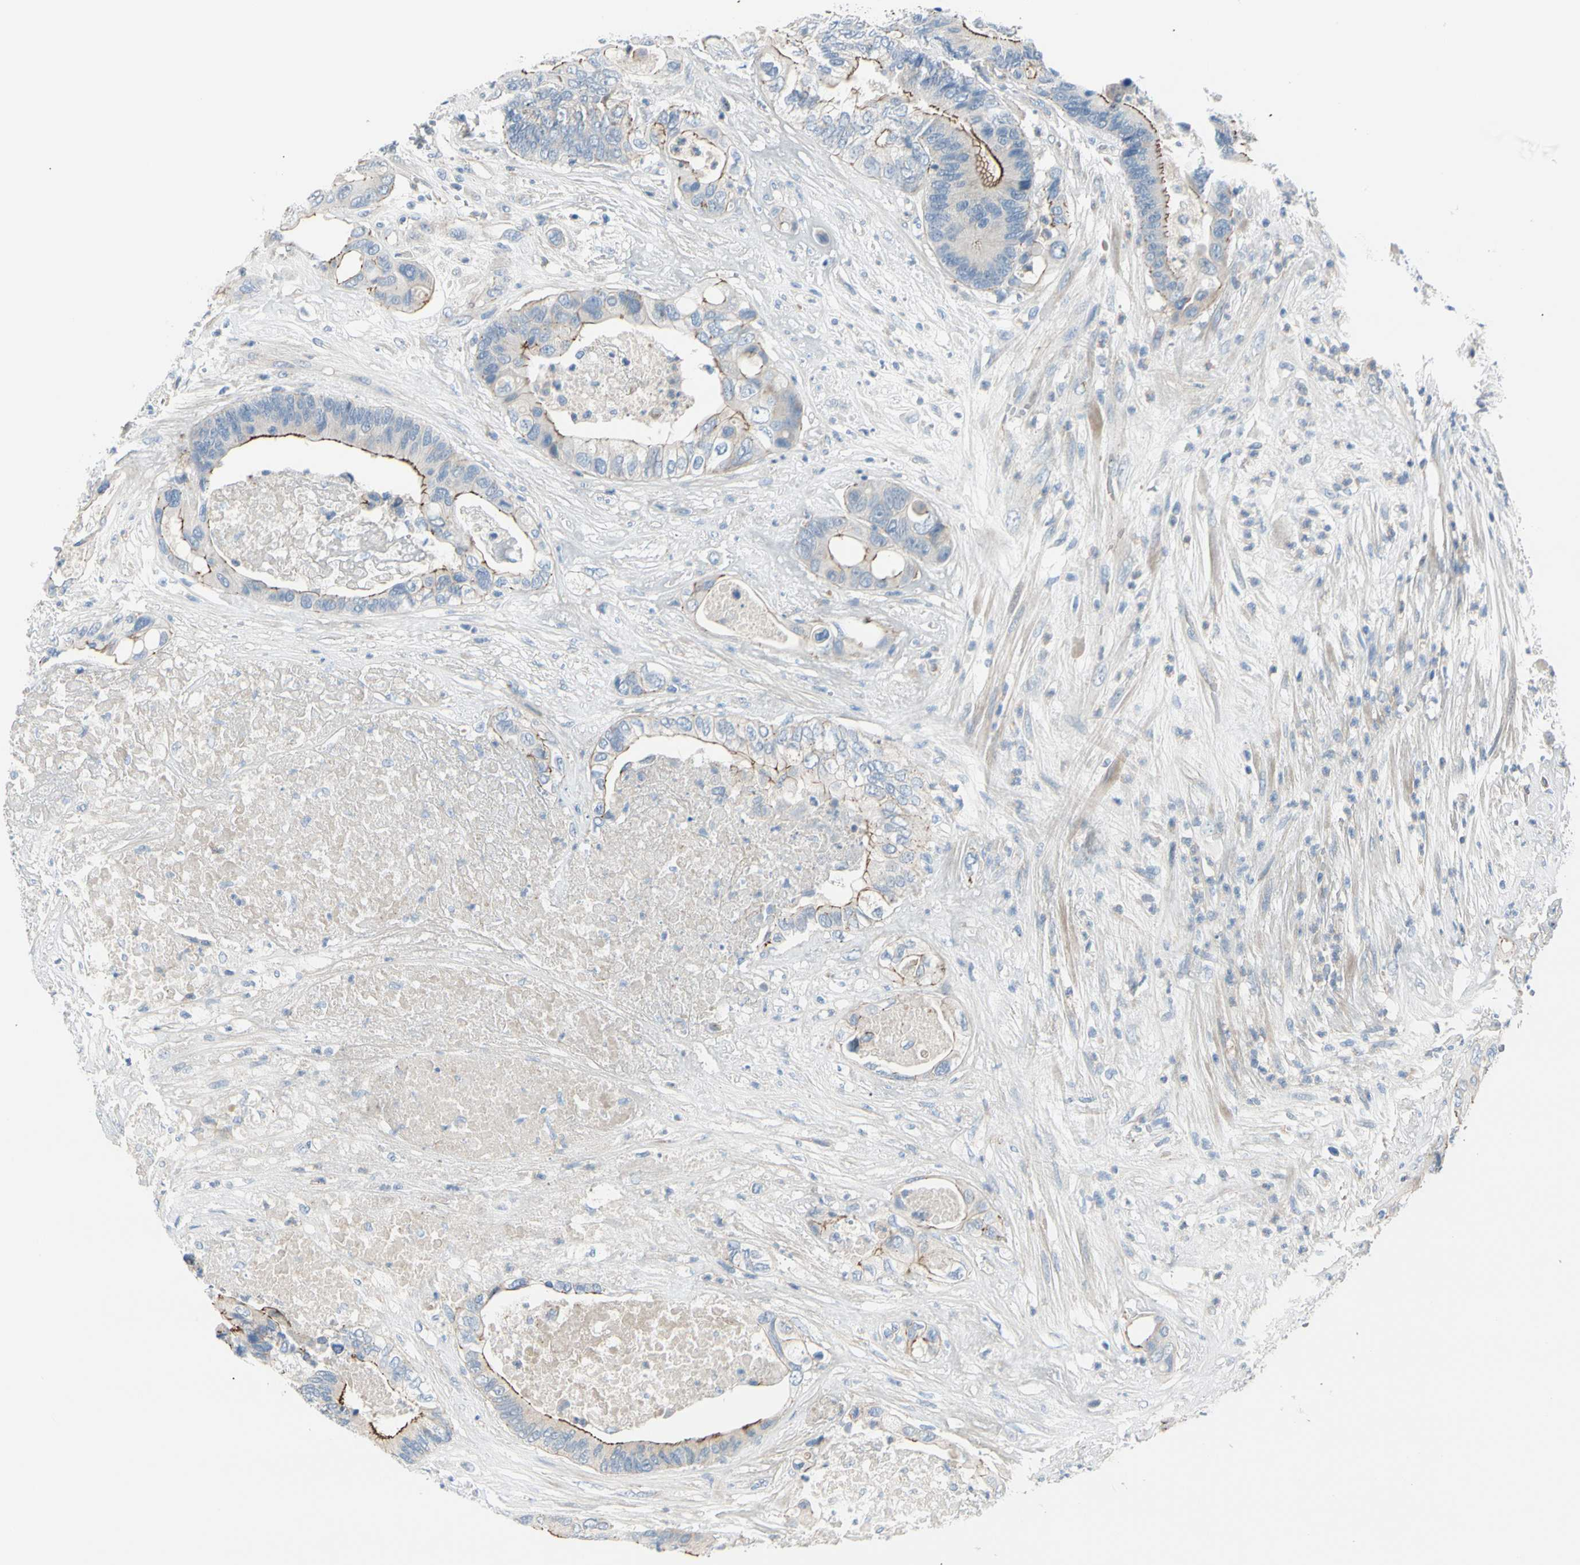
{"staining": {"intensity": "moderate", "quantity": "<25%", "location": "cytoplasmic/membranous"}, "tissue": "colorectal cancer", "cell_type": "Tumor cells", "image_type": "cancer", "snomed": [{"axis": "morphology", "description": "Adenocarcinoma, NOS"}, {"axis": "topography", "description": "Rectum"}], "caption": "Tumor cells show moderate cytoplasmic/membranous staining in approximately <25% of cells in adenocarcinoma (colorectal).", "gene": "TJP1", "patient": {"sex": "male", "age": 55}}